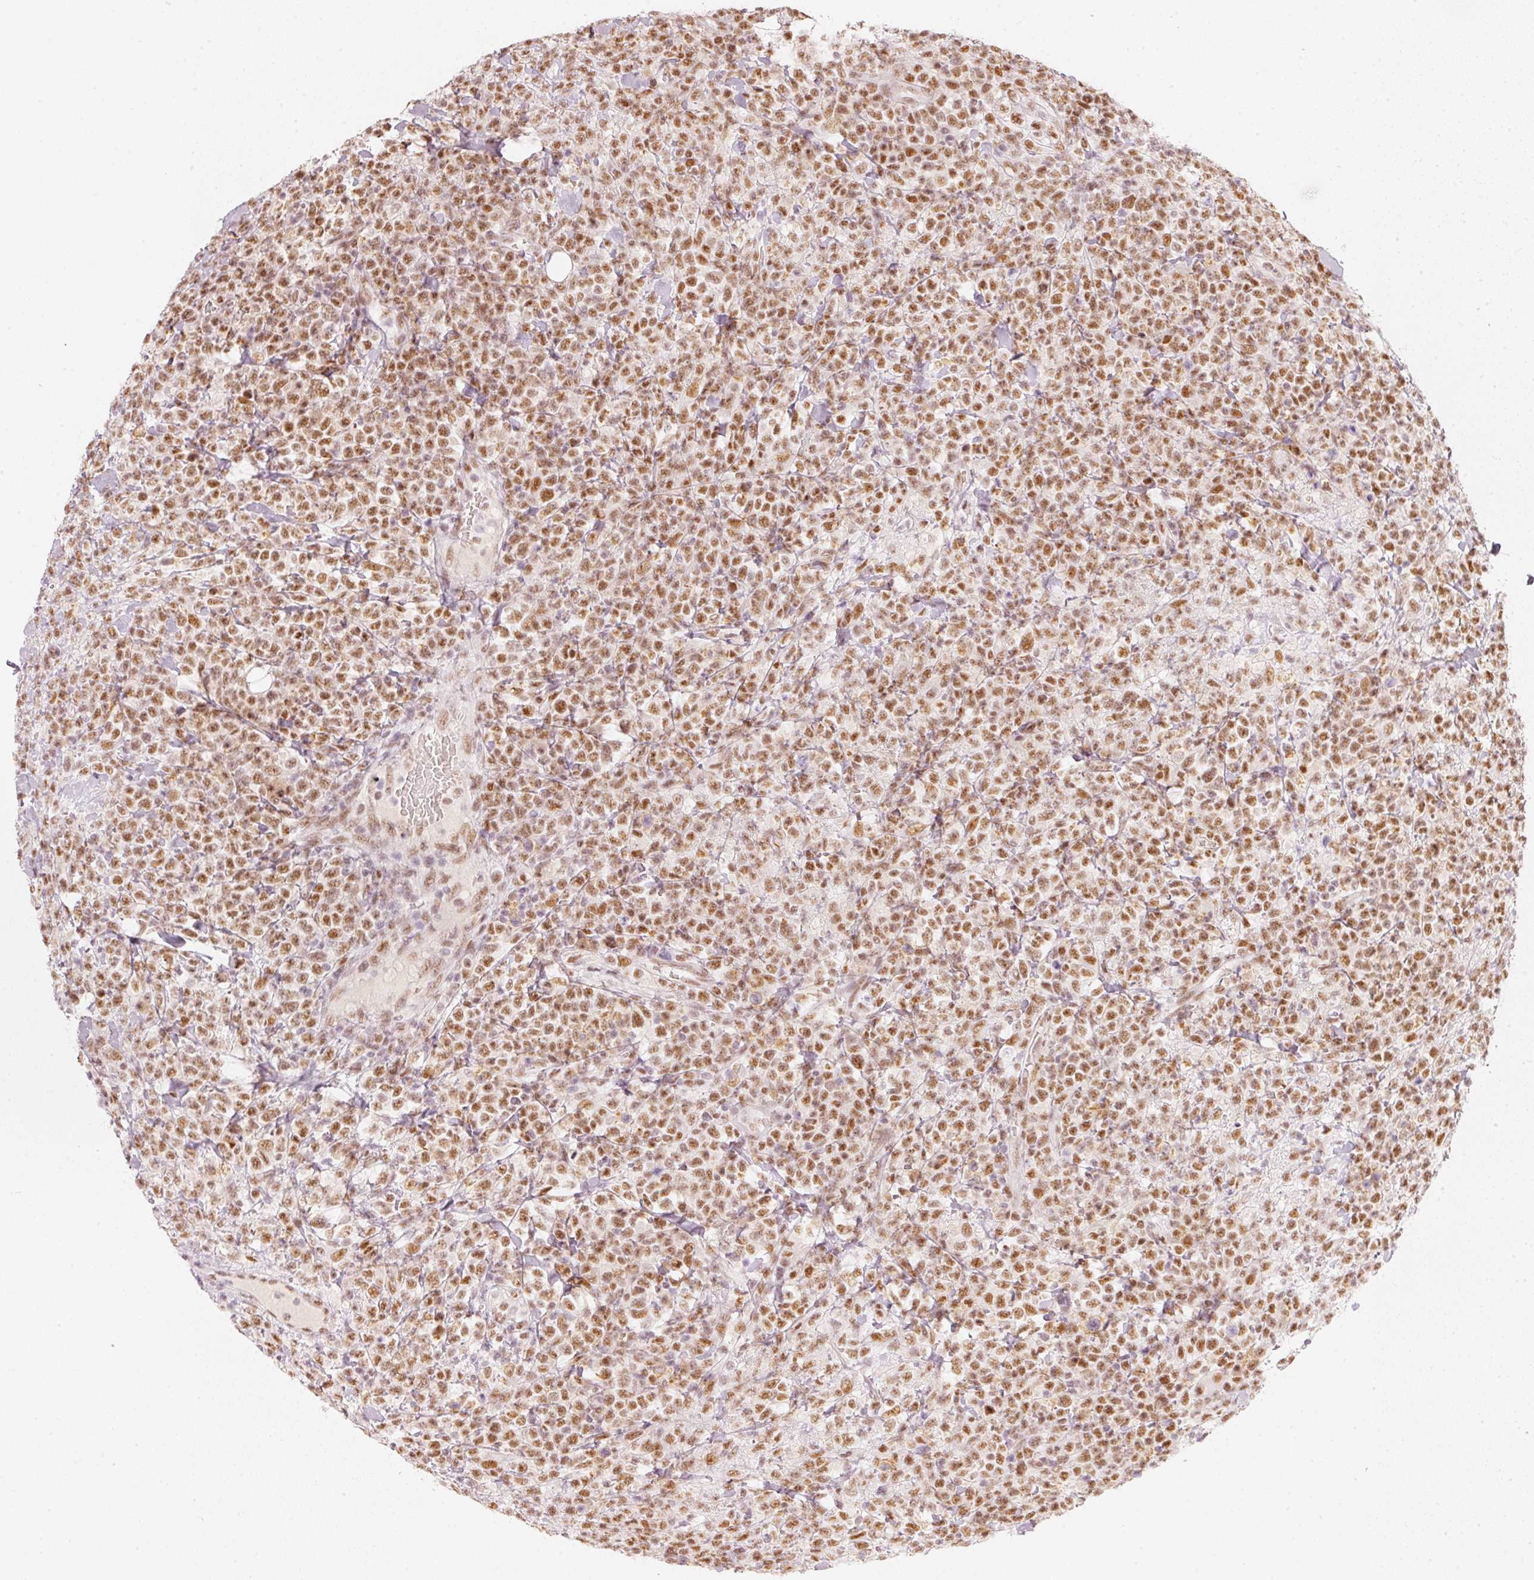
{"staining": {"intensity": "moderate", "quantity": ">75%", "location": "nuclear"}, "tissue": "lymphoma", "cell_type": "Tumor cells", "image_type": "cancer", "snomed": [{"axis": "morphology", "description": "Malignant lymphoma, non-Hodgkin's type, High grade"}, {"axis": "topography", "description": "Colon"}], "caption": "The histopathology image reveals staining of lymphoma, revealing moderate nuclear protein expression (brown color) within tumor cells. The staining is performed using DAB brown chromogen to label protein expression. The nuclei are counter-stained blue using hematoxylin.", "gene": "PPP1R10", "patient": {"sex": "female", "age": 53}}